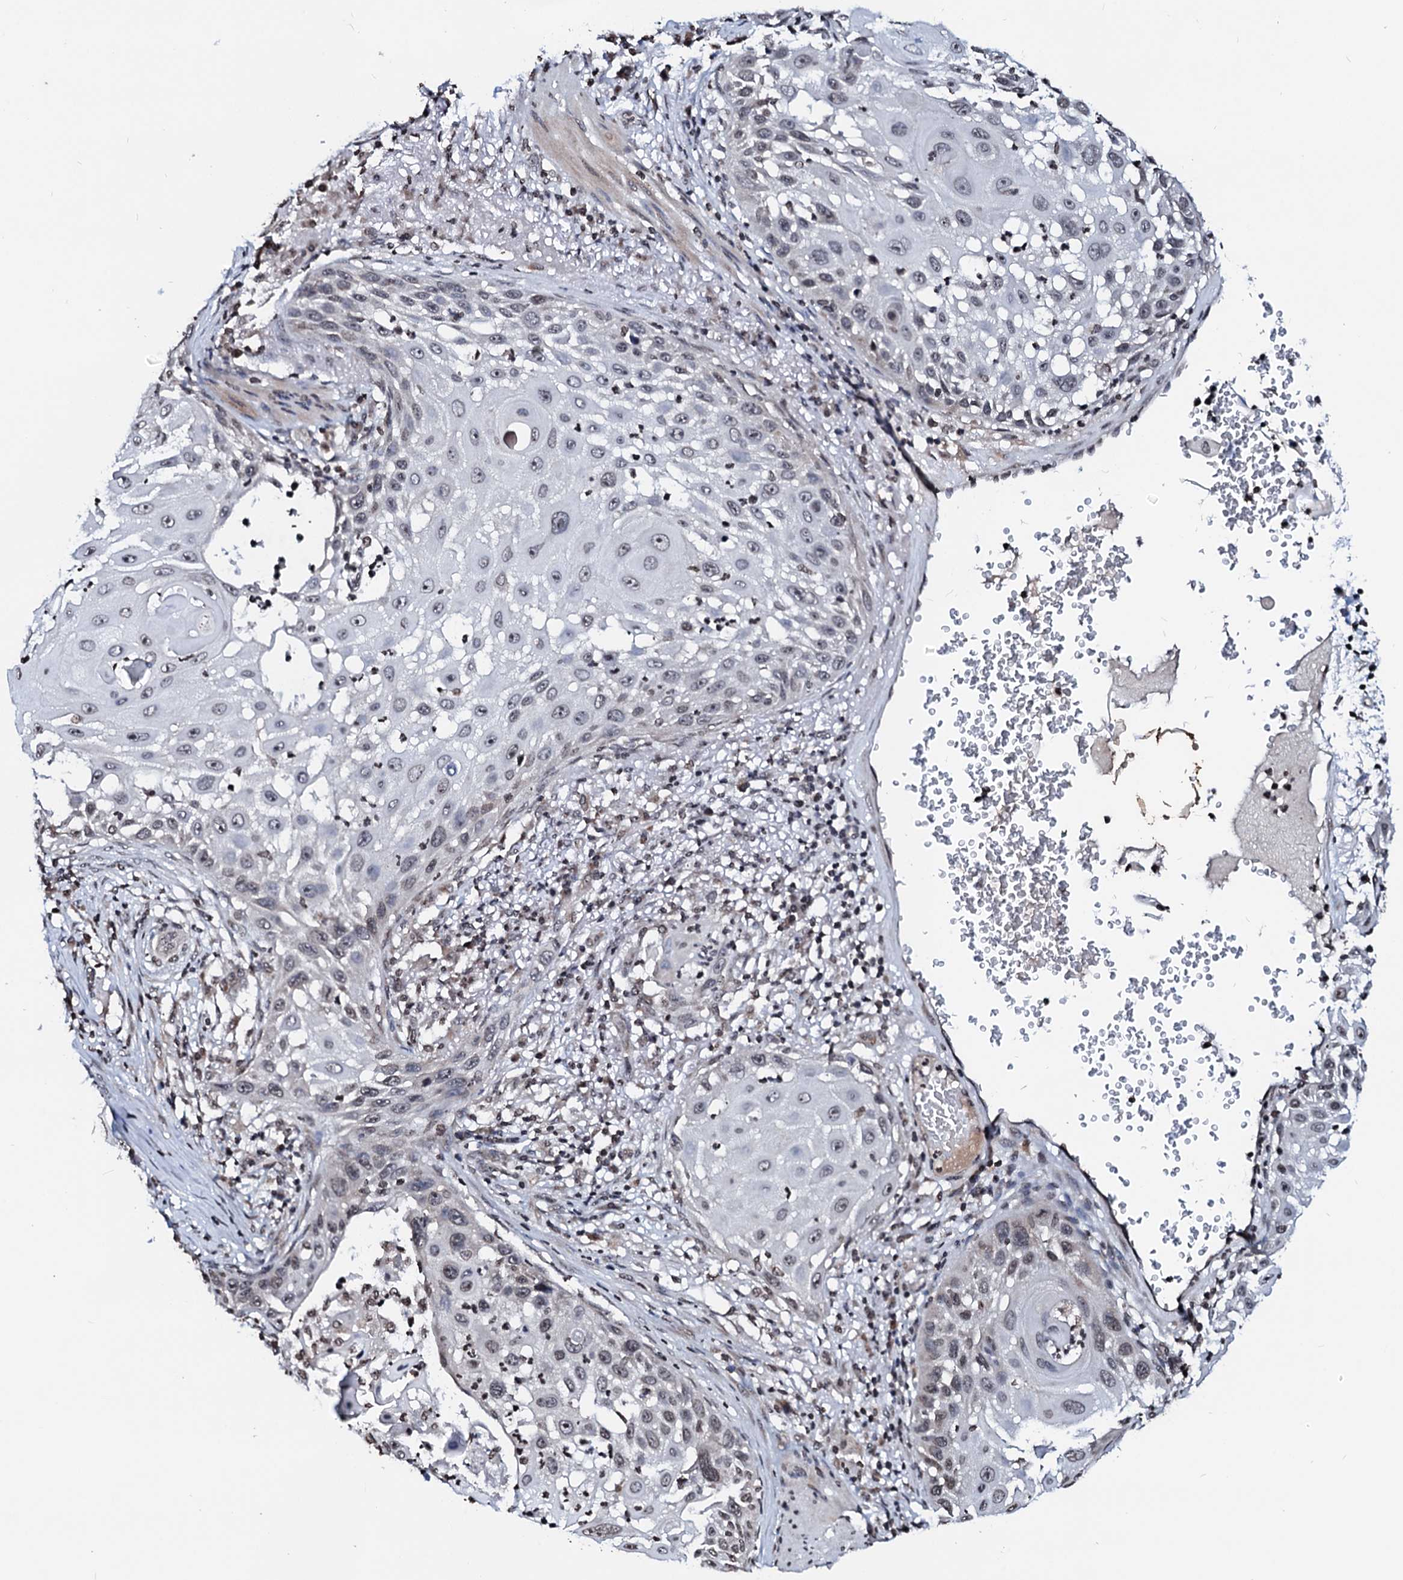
{"staining": {"intensity": "weak", "quantity": "<25%", "location": "nuclear"}, "tissue": "skin cancer", "cell_type": "Tumor cells", "image_type": "cancer", "snomed": [{"axis": "morphology", "description": "Squamous cell carcinoma, NOS"}, {"axis": "topography", "description": "Skin"}], "caption": "Tumor cells show no significant protein staining in skin cancer.", "gene": "LSM11", "patient": {"sex": "female", "age": 44}}